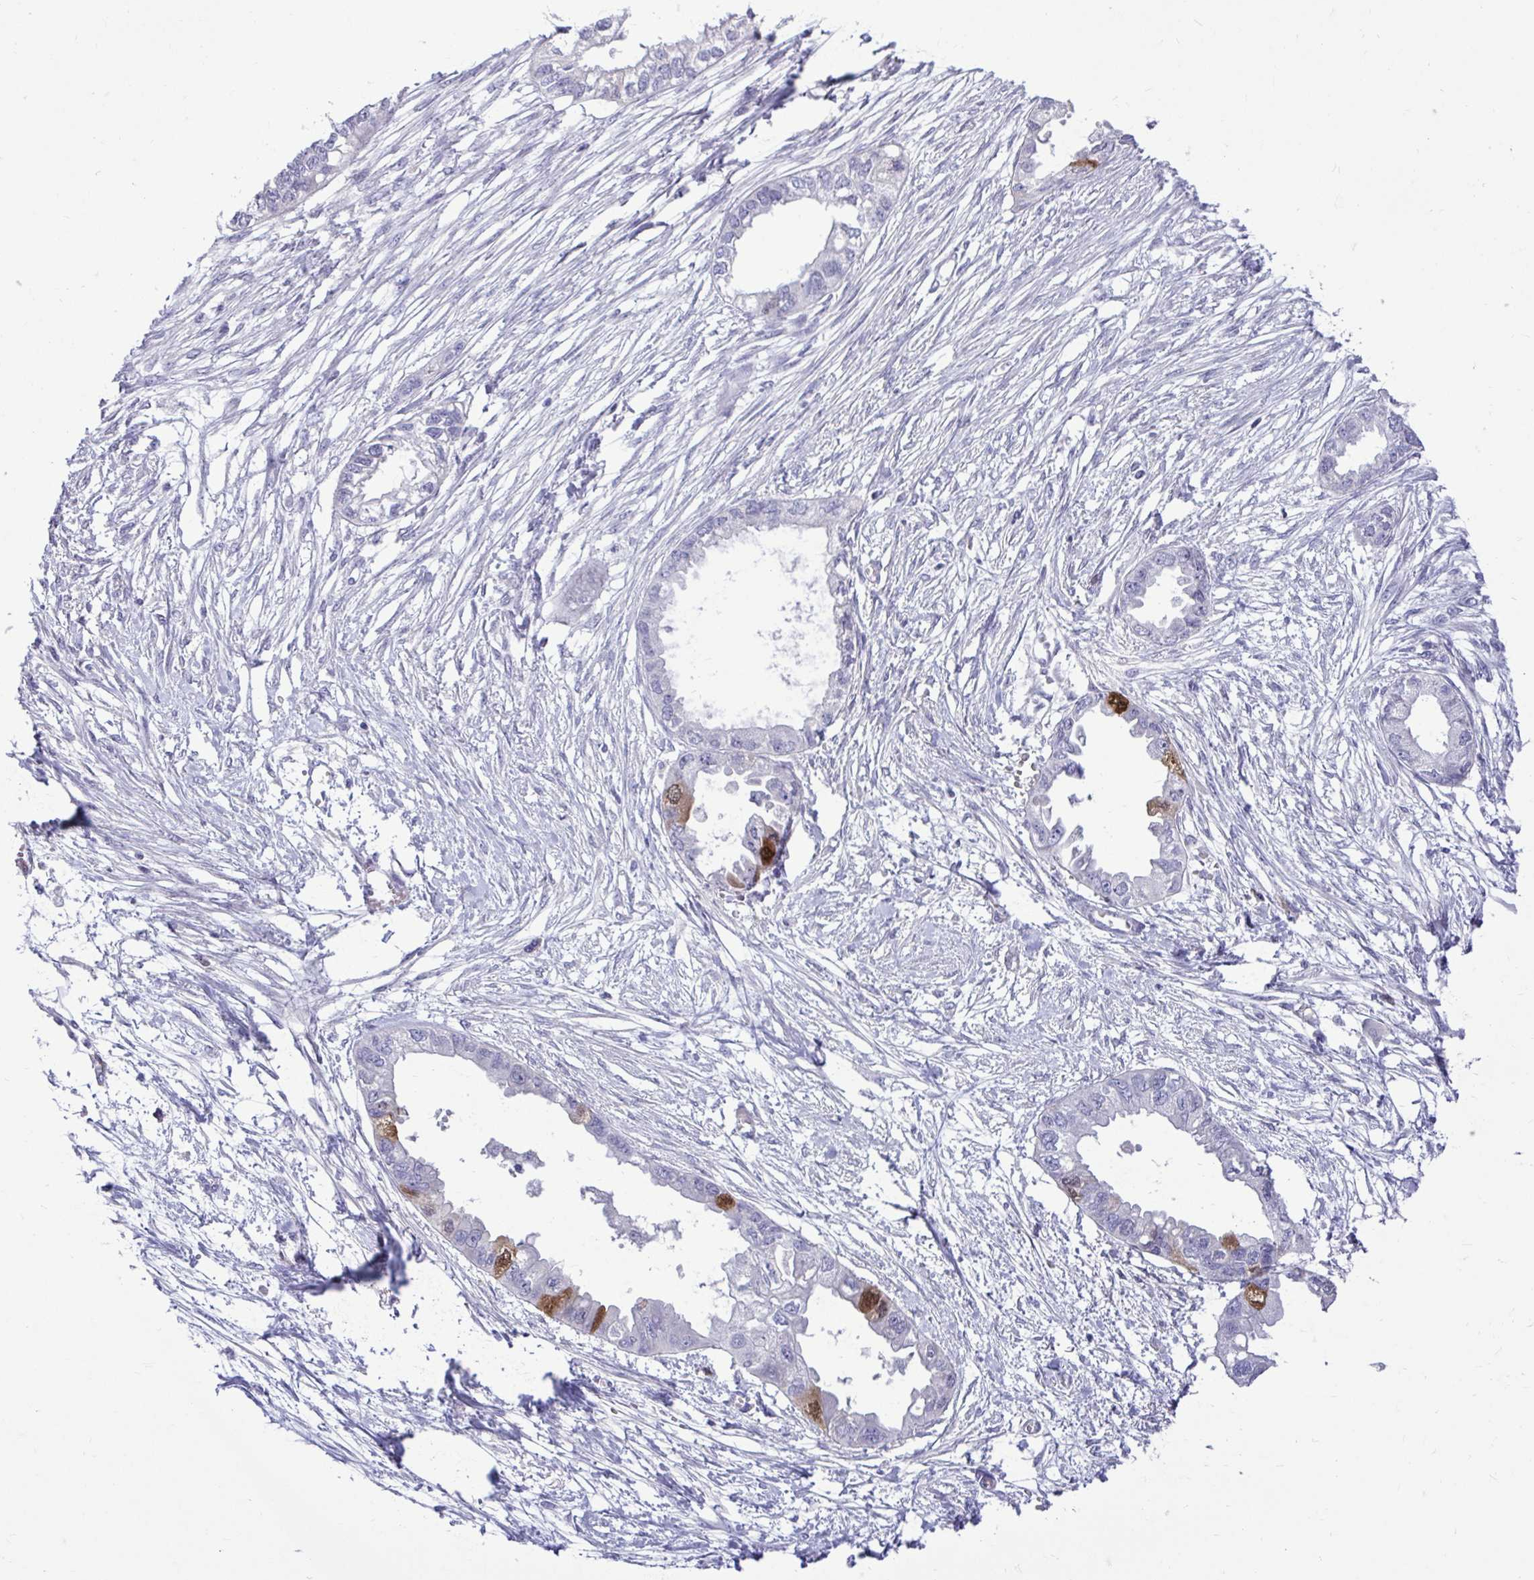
{"staining": {"intensity": "moderate", "quantity": "<25%", "location": "nuclear"}, "tissue": "endometrial cancer", "cell_type": "Tumor cells", "image_type": "cancer", "snomed": [{"axis": "morphology", "description": "Adenocarcinoma, NOS"}, {"axis": "morphology", "description": "Adenocarcinoma, metastatic, NOS"}, {"axis": "topography", "description": "Adipose tissue"}, {"axis": "topography", "description": "Endometrium"}], "caption": "Endometrial cancer (adenocarcinoma) tissue demonstrates moderate nuclear staining in approximately <25% of tumor cells", "gene": "CDC20", "patient": {"sex": "female", "age": 67}}